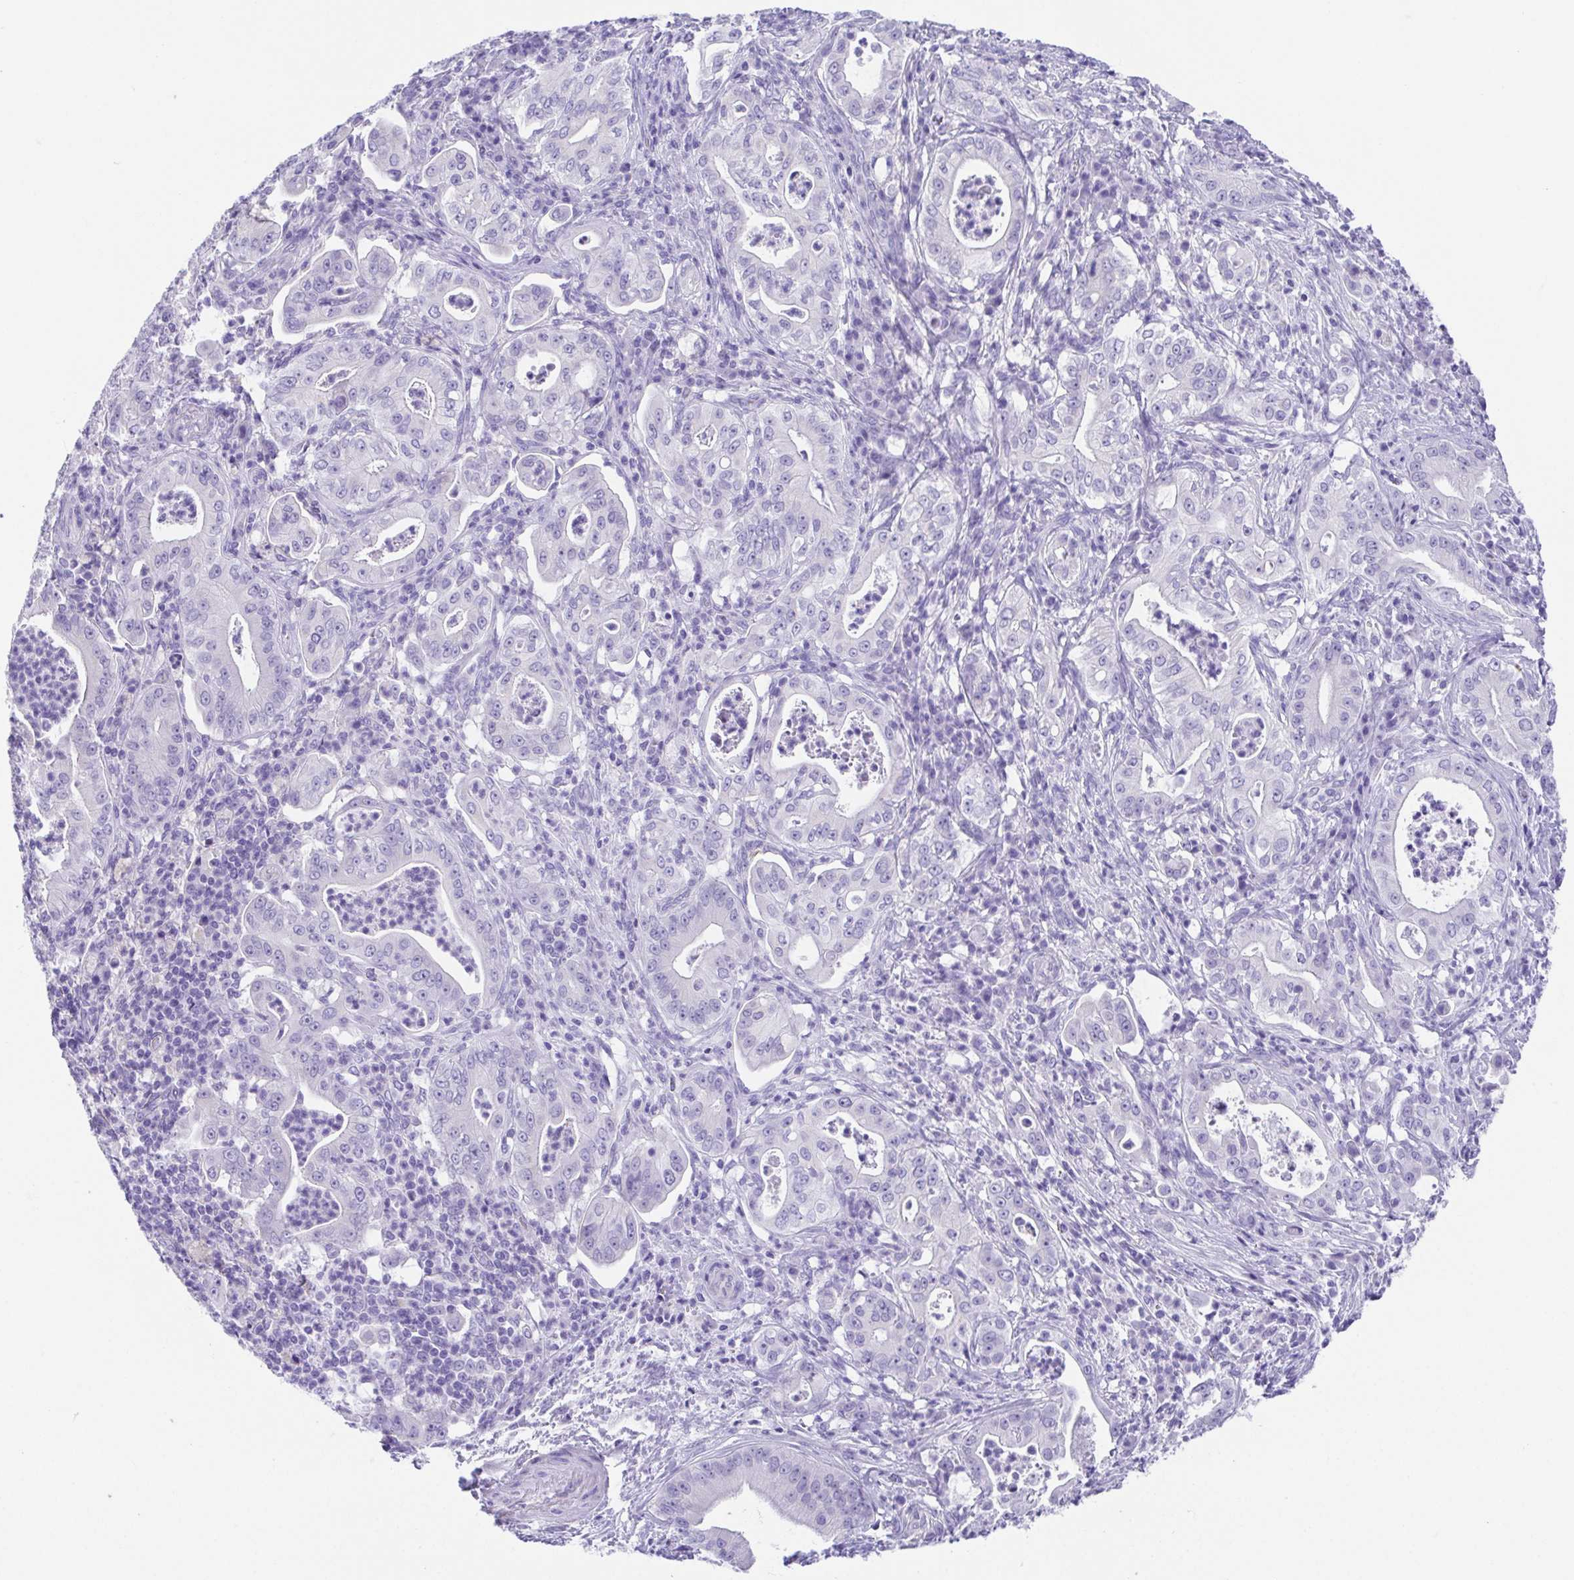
{"staining": {"intensity": "negative", "quantity": "none", "location": "none"}, "tissue": "pancreatic cancer", "cell_type": "Tumor cells", "image_type": "cancer", "snomed": [{"axis": "morphology", "description": "Adenocarcinoma, NOS"}, {"axis": "topography", "description": "Pancreas"}], "caption": "This is an immunohistochemistry (IHC) photomicrograph of pancreatic adenocarcinoma. There is no staining in tumor cells.", "gene": "SPATA4", "patient": {"sex": "male", "age": 71}}